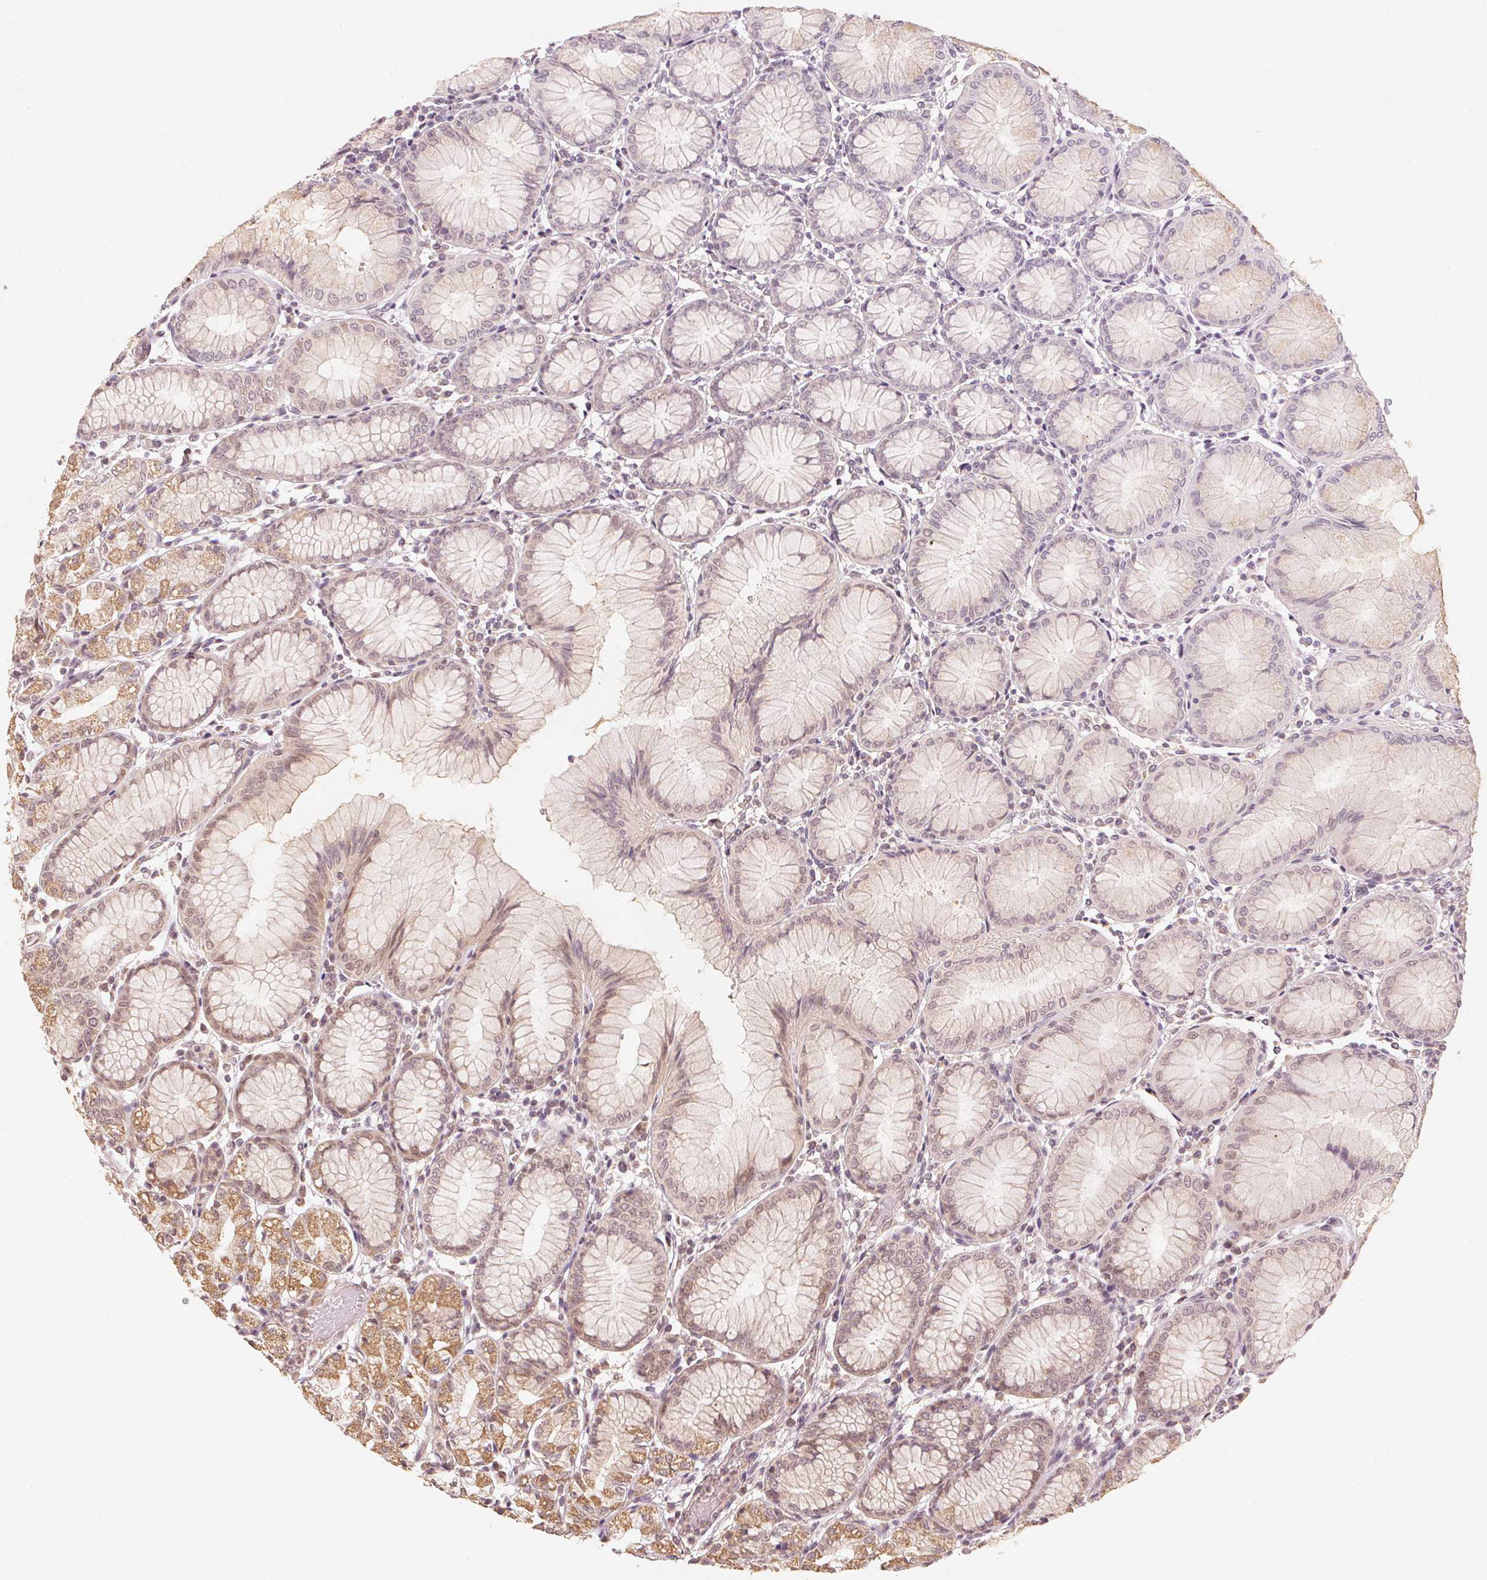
{"staining": {"intensity": "moderate", "quantity": "25%-75%", "location": "cytoplasmic/membranous,nuclear"}, "tissue": "stomach", "cell_type": "Glandular cells", "image_type": "normal", "snomed": [{"axis": "morphology", "description": "Normal tissue, NOS"}, {"axis": "topography", "description": "Stomach"}], "caption": "This micrograph displays unremarkable stomach stained with IHC to label a protein in brown. The cytoplasmic/membranous,nuclear of glandular cells show moderate positivity for the protein. Nuclei are counter-stained blue.", "gene": "C2orf73", "patient": {"sex": "female", "age": 57}}